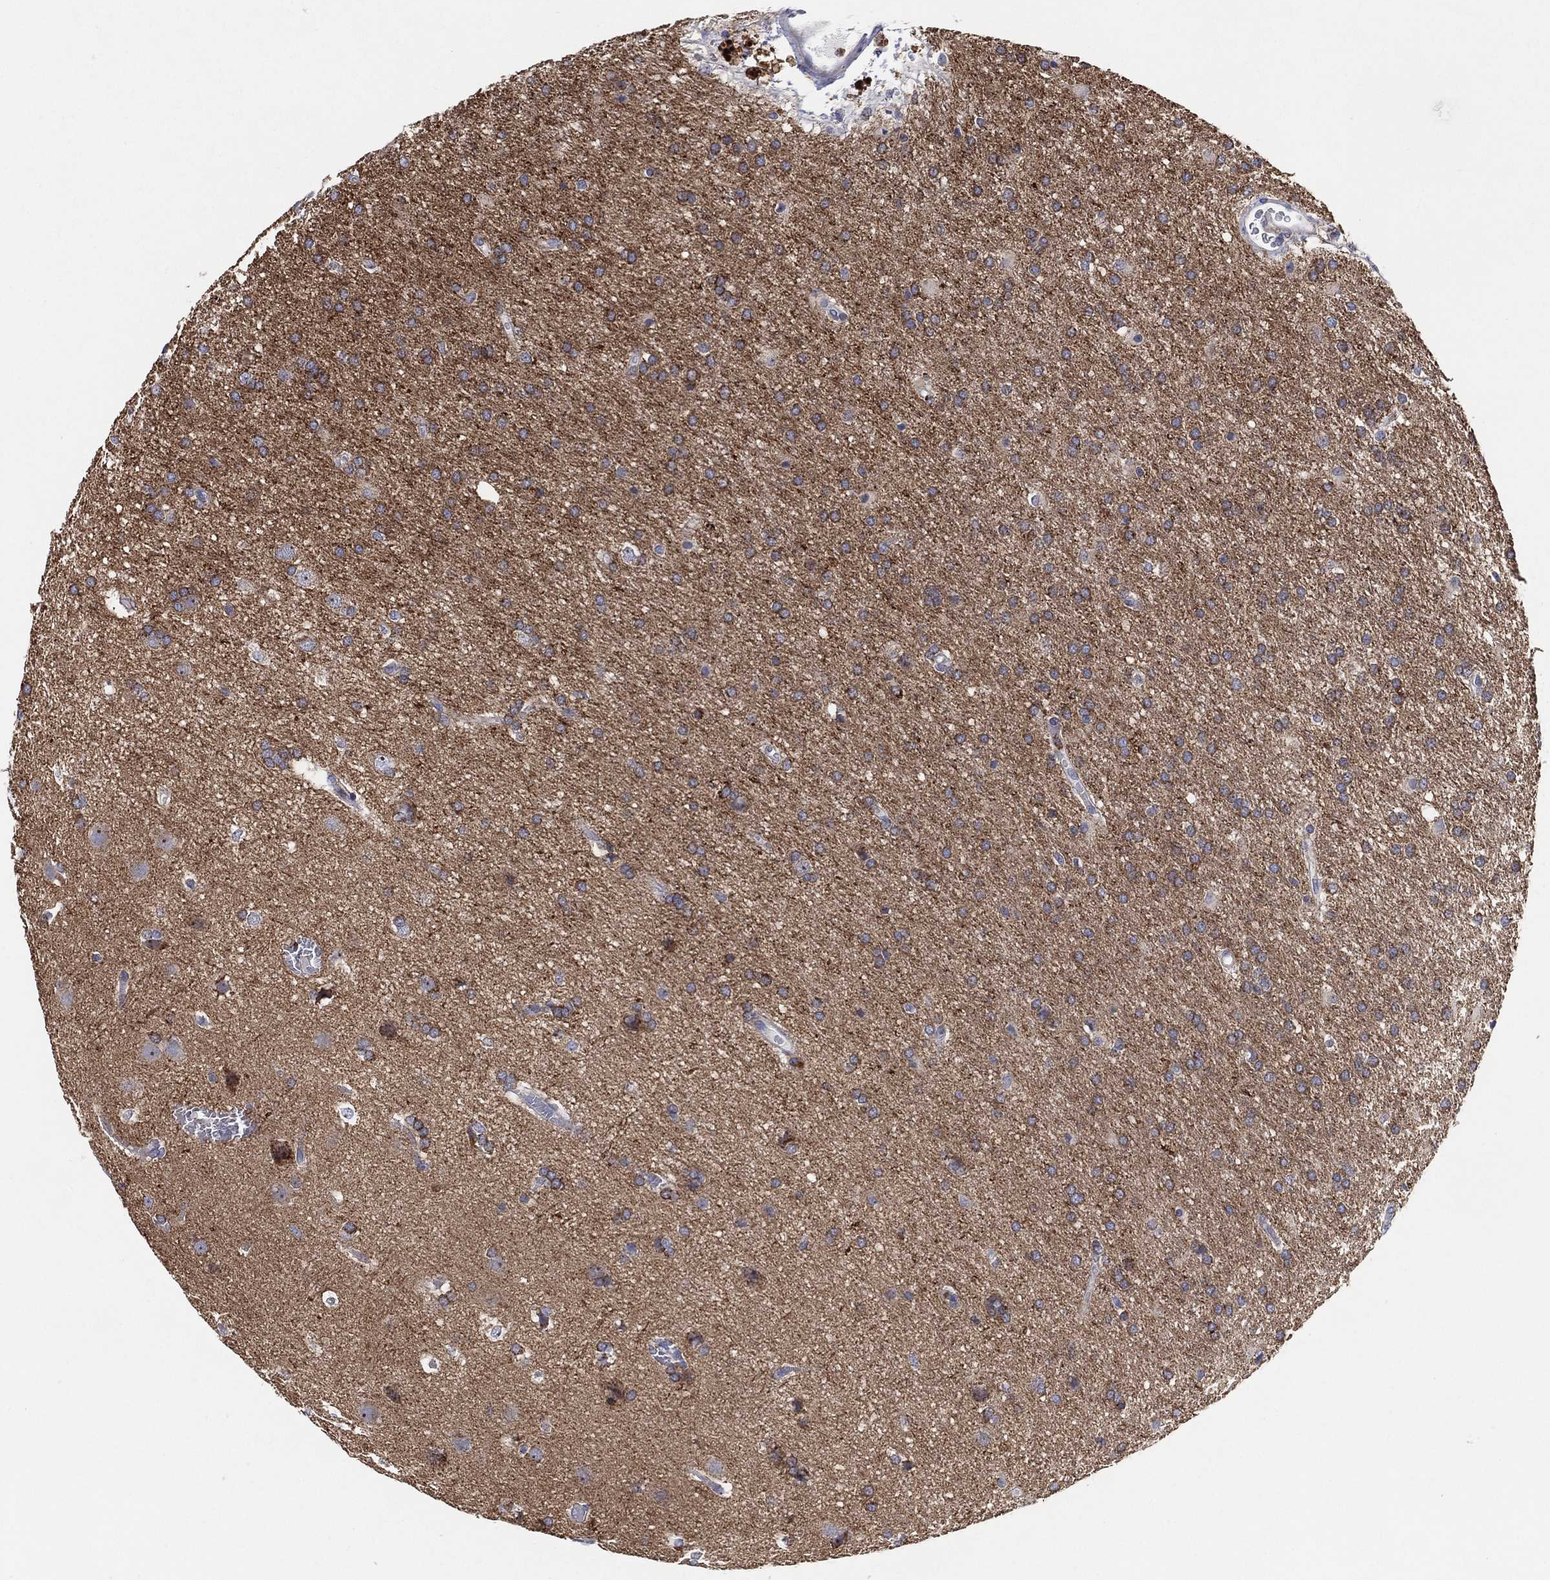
{"staining": {"intensity": "moderate", "quantity": "<25%", "location": "cytoplasmic/membranous"}, "tissue": "glioma", "cell_type": "Tumor cells", "image_type": "cancer", "snomed": [{"axis": "morphology", "description": "Glioma, malignant, Low grade"}, {"axis": "topography", "description": "Brain"}], "caption": "This is a photomicrograph of IHC staining of glioma, which shows moderate expression in the cytoplasmic/membranous of tumor cells.", "gene": "GCAT", "patient": {"sex": "female", "age": 32}}